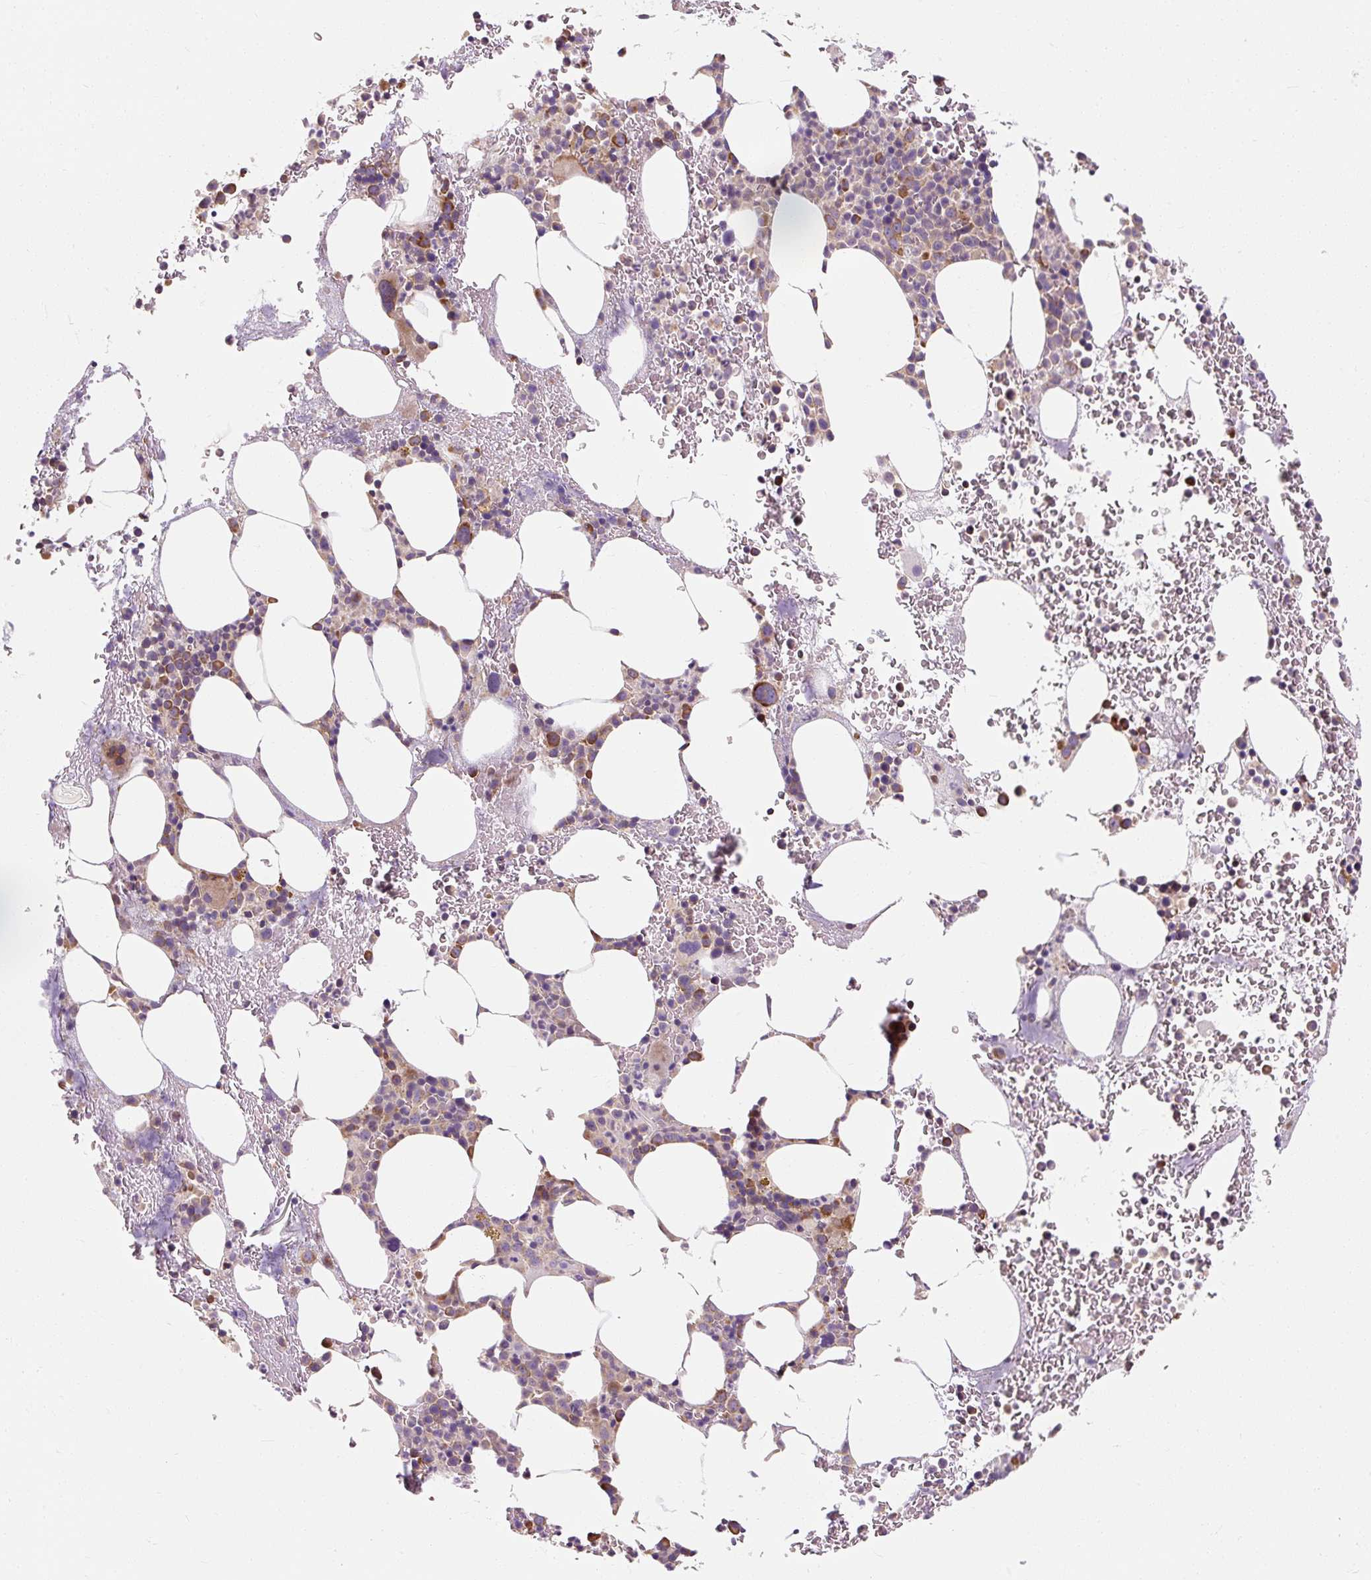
{"staining": {"intensity": "moderate", "quantity": "25%-75%", "location": "cytoplasmic/membranous"}, "tissue": "bone marrow", "cell_type": "Hematopoietic cells", "image_type": "normal", "snomed": [{"axis": "morphology", "description": "Normal tissue, NOS"}, {"axis": "topography", "description": "Bone marrow"}], "caption": "Bone marrow was stained to show a protein in brown. There is medium levels of moderate cytoplasmic/membranous expression in about 25%-75% of hematopoietic cells. The staining is performed using DAB (3,3'-diaminobenzidine) brown chromogen to label protein expression. The nuclei are counter-stained blue using hematoxylin.", "gene": "PRSS48", "patient": {"sex": "male", "age": 62}}